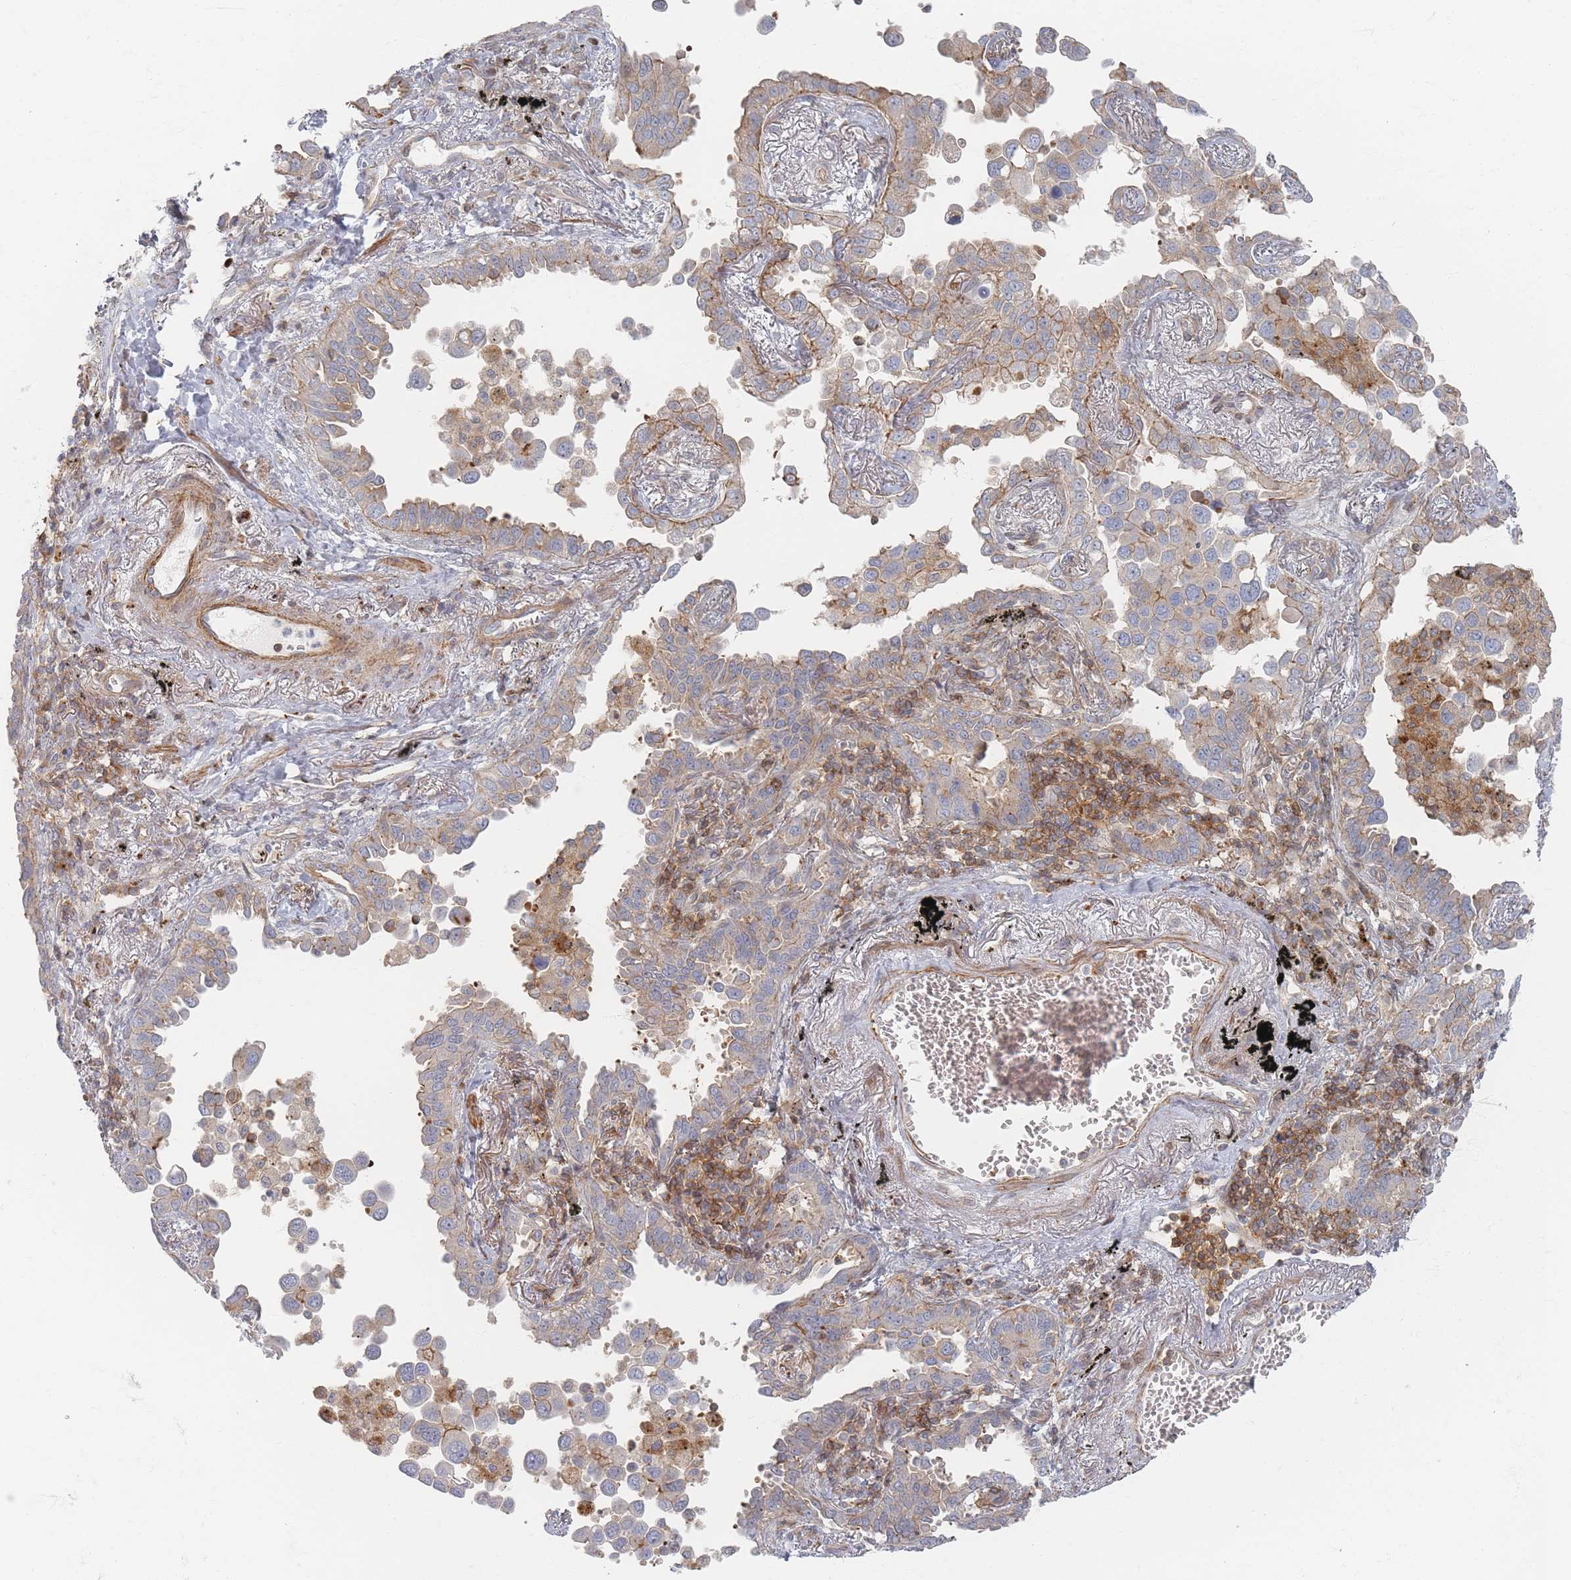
{"staining": {"intensity": "weak", "quantity": "25%-75%", "location": "cytoplasmic/membranous"}, "tissue": "lung cancer", "cell_type": "Tumor cells", "image_type": "cancer", "snomed": [{"axis": "morphology", "description": "Adenocarcinoma, NOS"}, {"axis": "topography", "description": "Lung"}], "caption": "High-magnification brightfield microscopy of lung adenocarcinoma stained with DAB (3,3'-diaminobenzidine) (brown) and counterstained with hematoxylin (blue). tumor cells exhibit weak cytoplasmic/membranous expression is identified in about25%-75% of cells. Nuclei are stained in blue.", "gene": "ZNF852", "patient": {"sex": "male", "age": 67}}